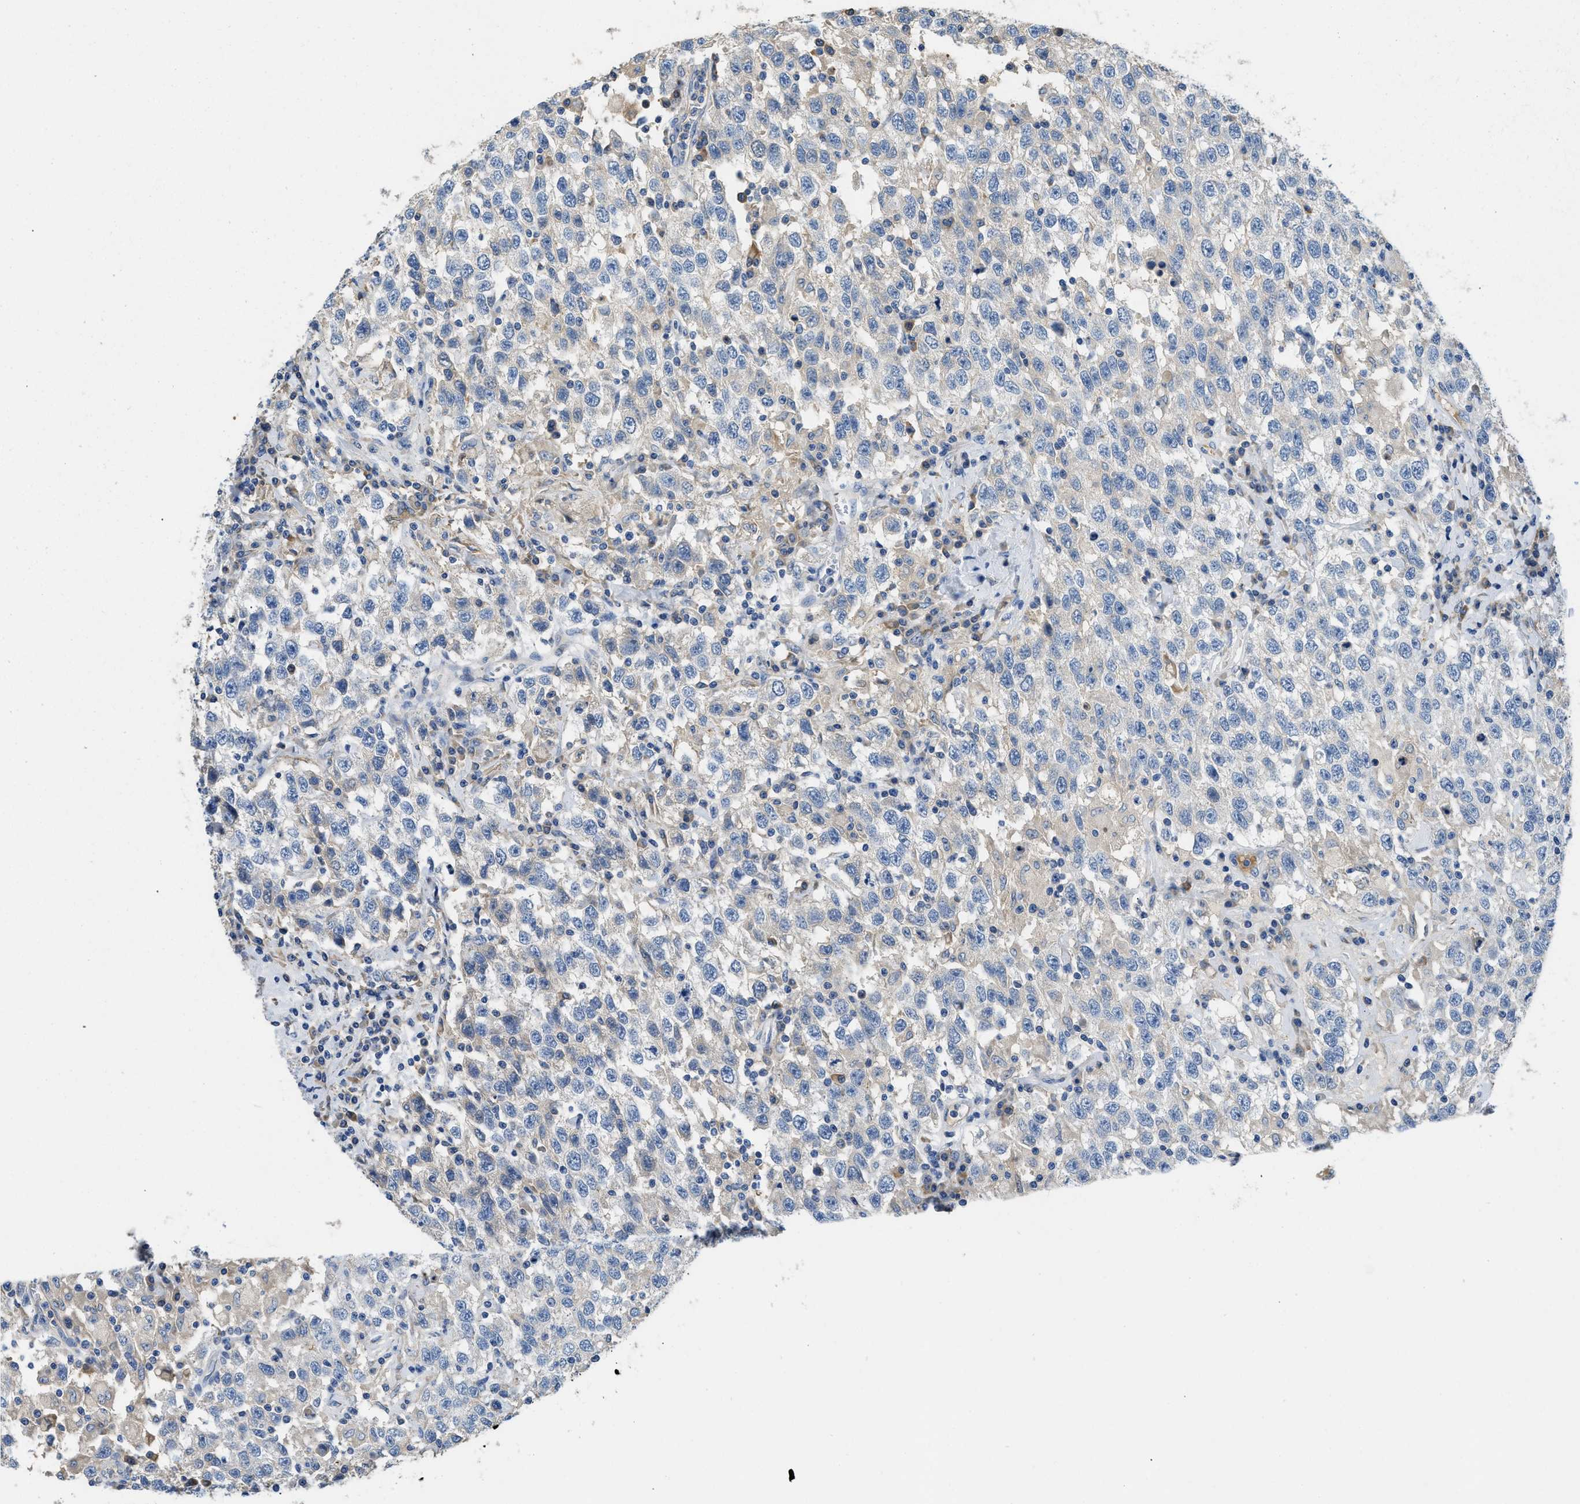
{"staining": {"intensity": "negative", "quantity": "none", "location": "none"}, "tissue": "testis cancer", "cell_type": "Tumor cells", "image_type": "cancer", "snomed": [{"axis": "morphology", "description": "Seminoma, NOS"}, {"axis": "topography", "description": "Testis"}], "caption": "Immunohistochemistry of human testis cancer reveals no expression in tumor cells.", "gene": "C1S", "patient": {"sex": "male", "age": 41}}